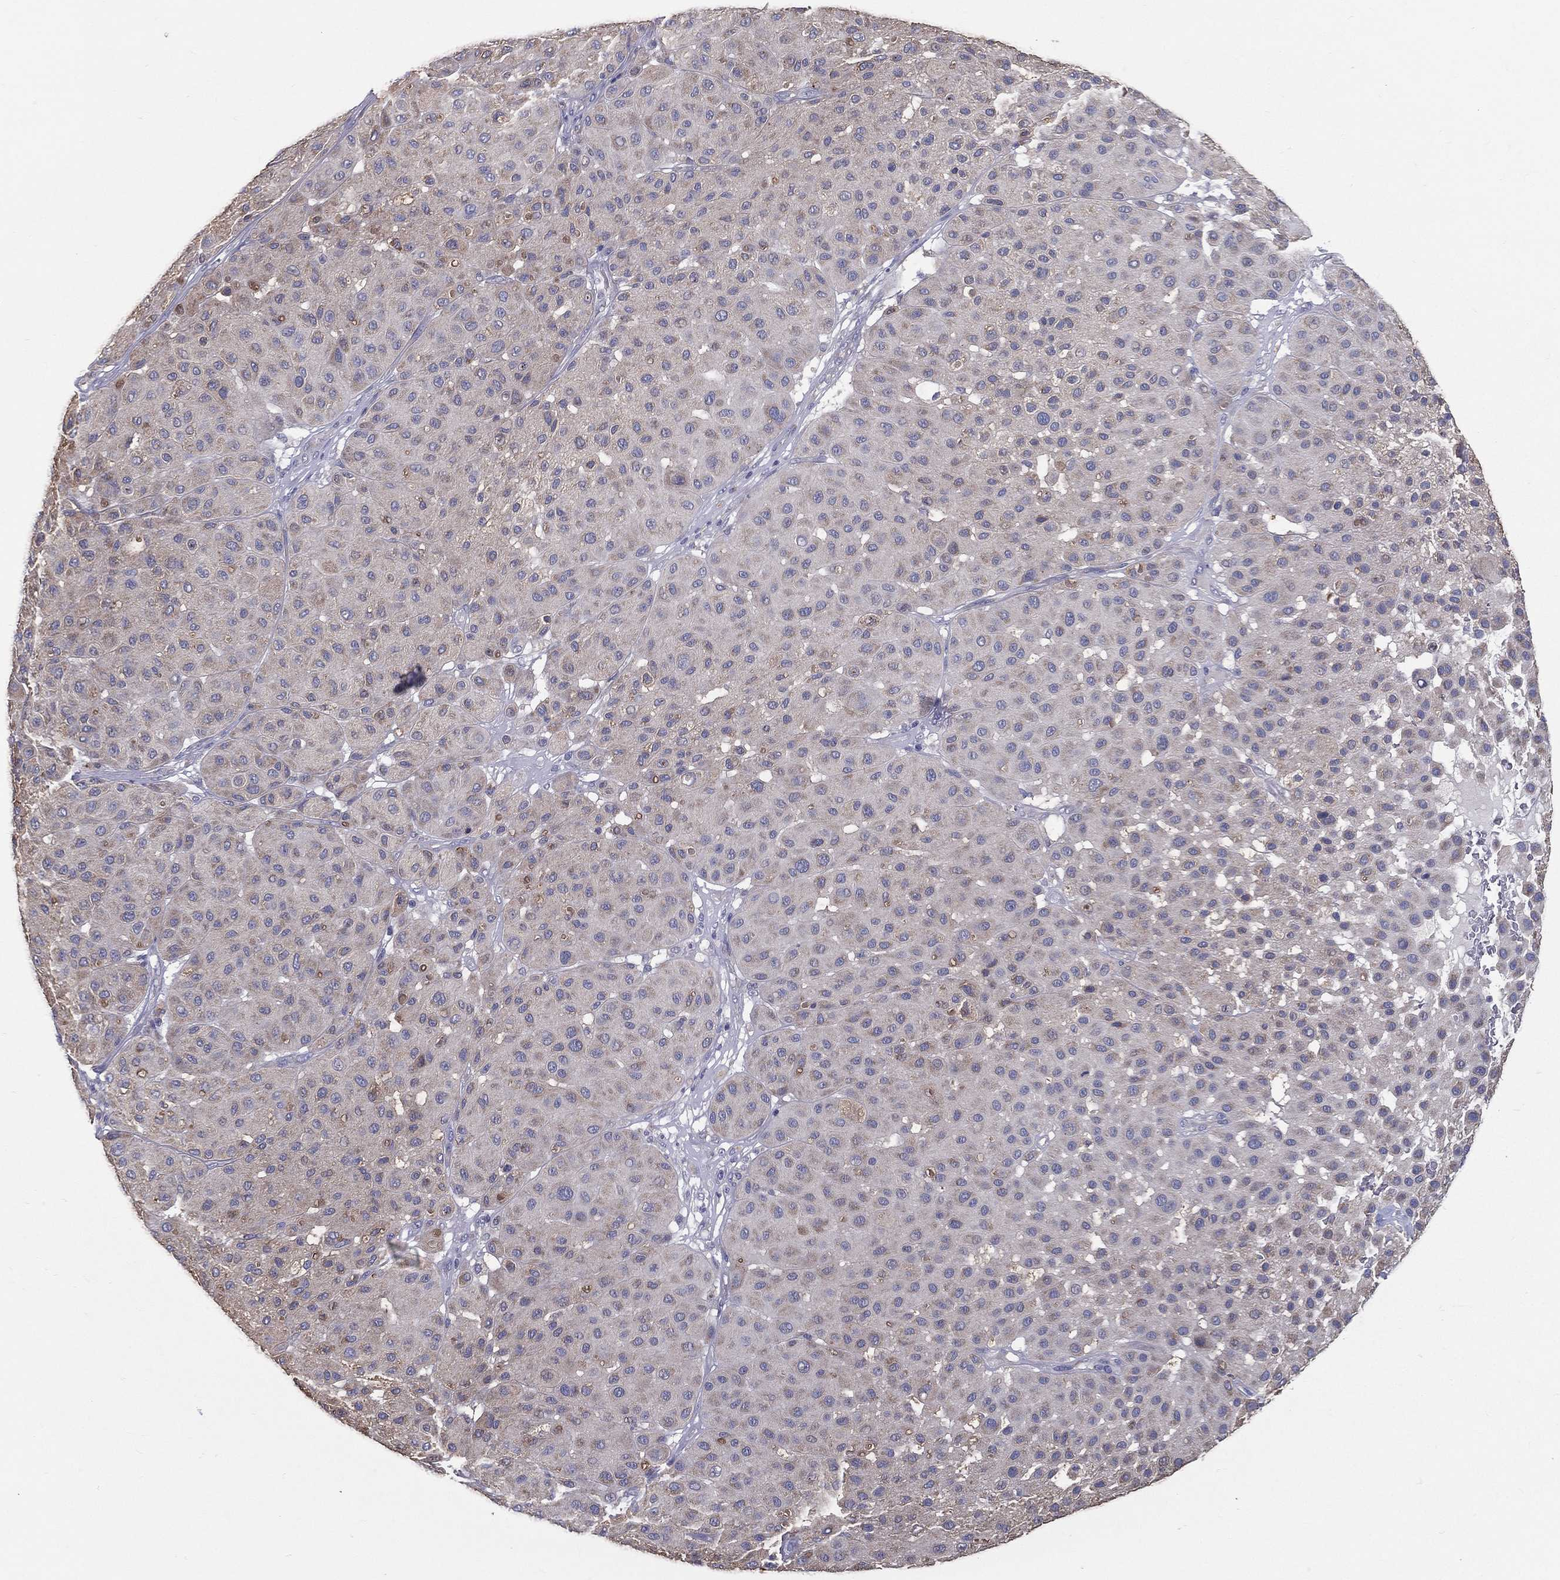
{"staining": {"intensity": "negative", "quantity": "none", "location": "none"}, "tissue": "melanoma", "cell_type": "Tumor cells", "image_type": "cancer", "snomed": [{"axis": "morphology", "description": "Malignant melanoma, Metastatic site"}, {"axis": "topography", "description": "Smooth muscle"}], "caption": "This is an immunohistochemistry (IHC) image of malignant melanoma (metastatic site). There is no staining in tumor cells.", "gene": "PCSK1", "patient": {"sex": "male", "age": 41}}